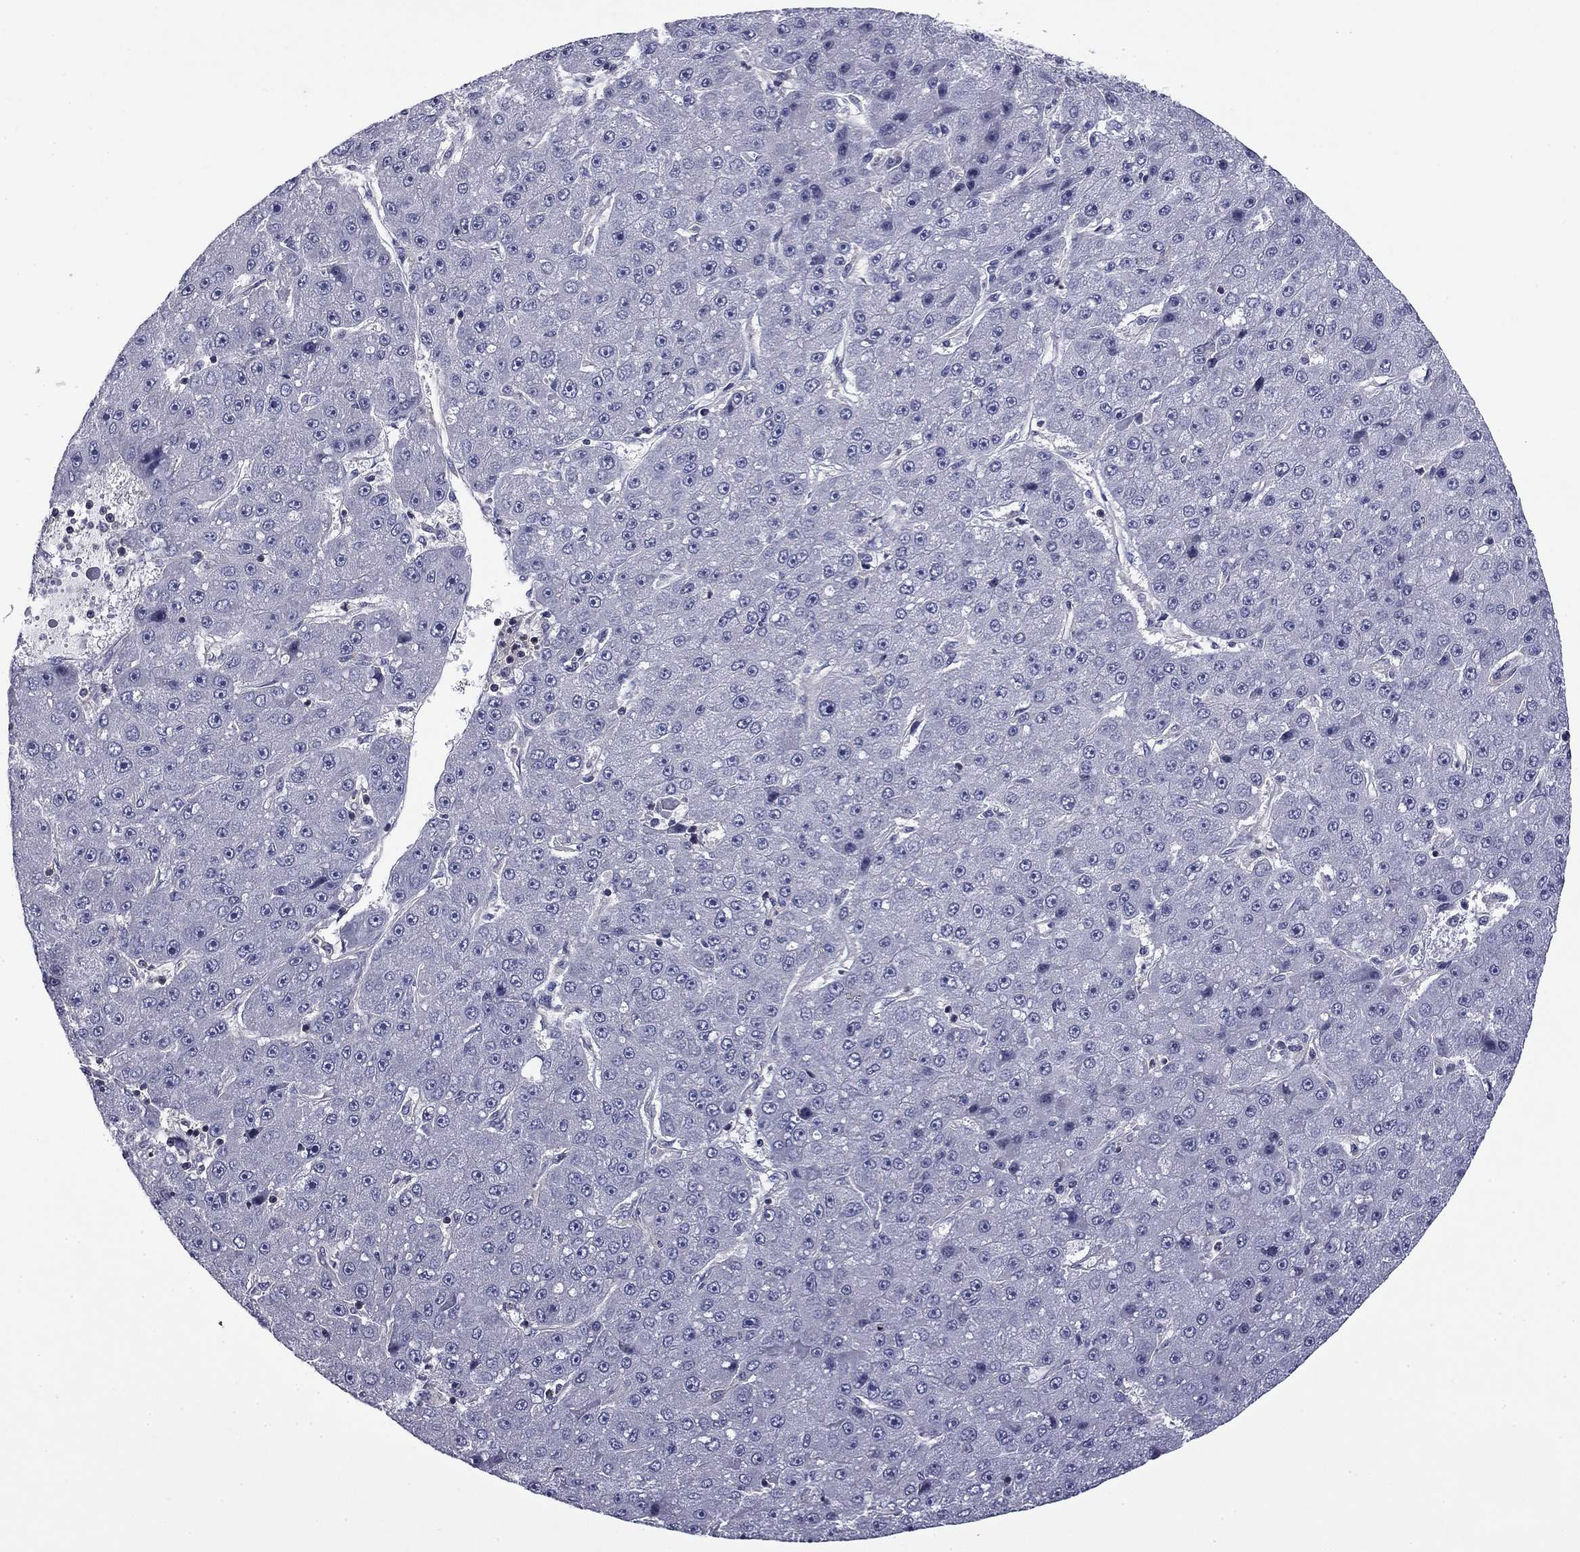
{"staining": {"intensity": "negative", "quantity": "none", "location": "none"}, "tissue": "liver cancer", "cell_type": "Tumor cells", "image_type": "cancer", "snomed": [{"axis": "morphology", "description": "Carcinoma, Hepatocellular, NOS"}, {"axis": "topography", "description": "Liver"}], "caption": "This is an IHC histopathology image of human hepatocellular carcinoma (liver). There is no positivity in tumor cells.", "gene": "ARHGAP45", "patient": {"sex": "male", "age": 67}}